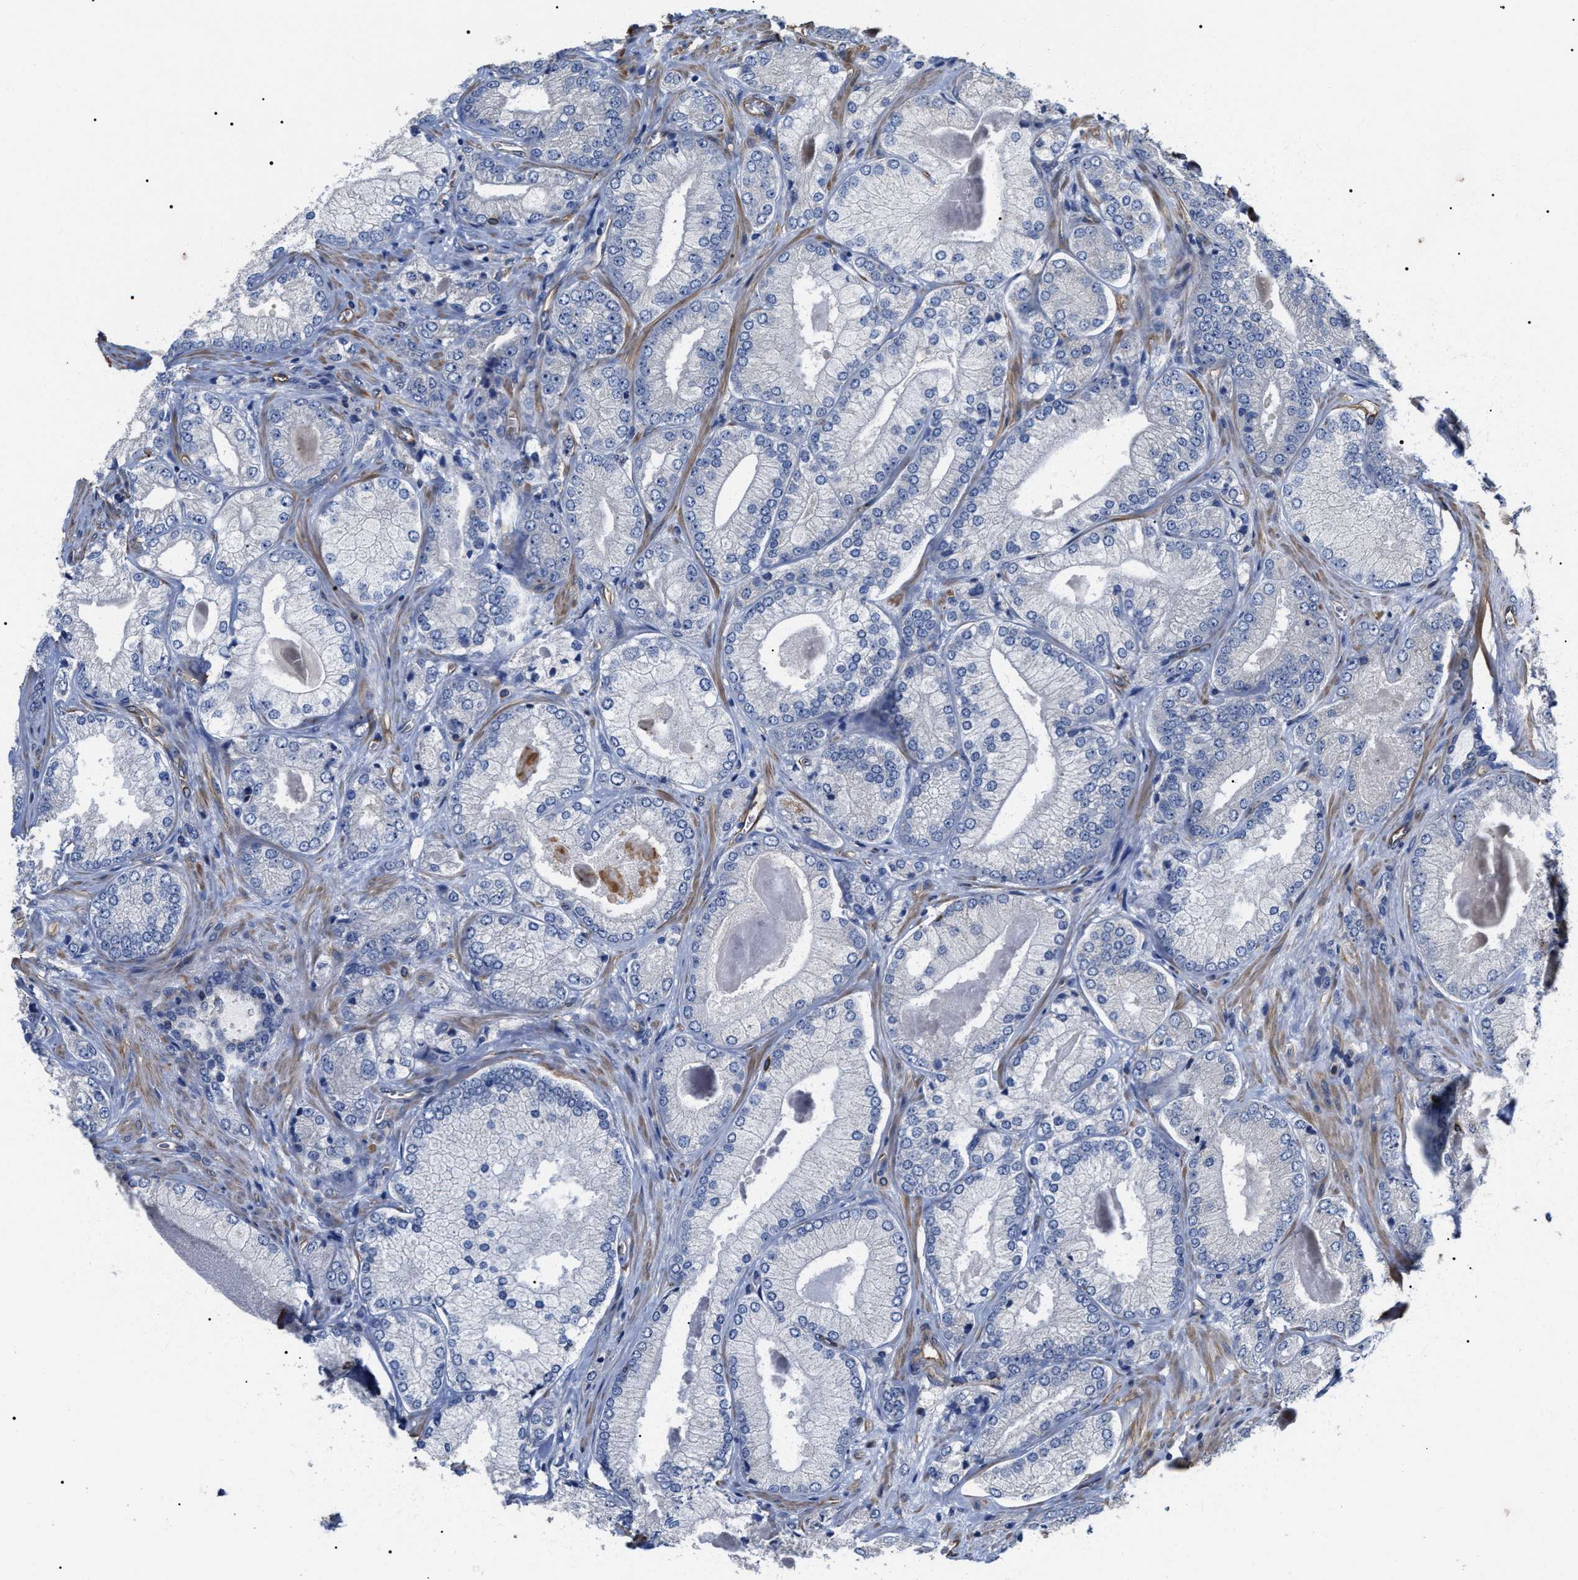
{"staining": {"intensity": "negative", "quantity": "none", "location": "none"}, "tissue": "prostate cancer", "cell_type": "Tumor cells", "image_type": "cancer", "snomed": [{"axis": "morphology", "description": "Adenocarcinoma, Low grade"}, {"axis": "topography", "description": "Prostate"}], "caption": "Immunohistochemical staining of prostate cancer (low-grade adenocarcinoma) reveals no significant positivity in tumor cells.", "gene": "TSPAN33", "patient": {"sex": "male", "age": 65}}